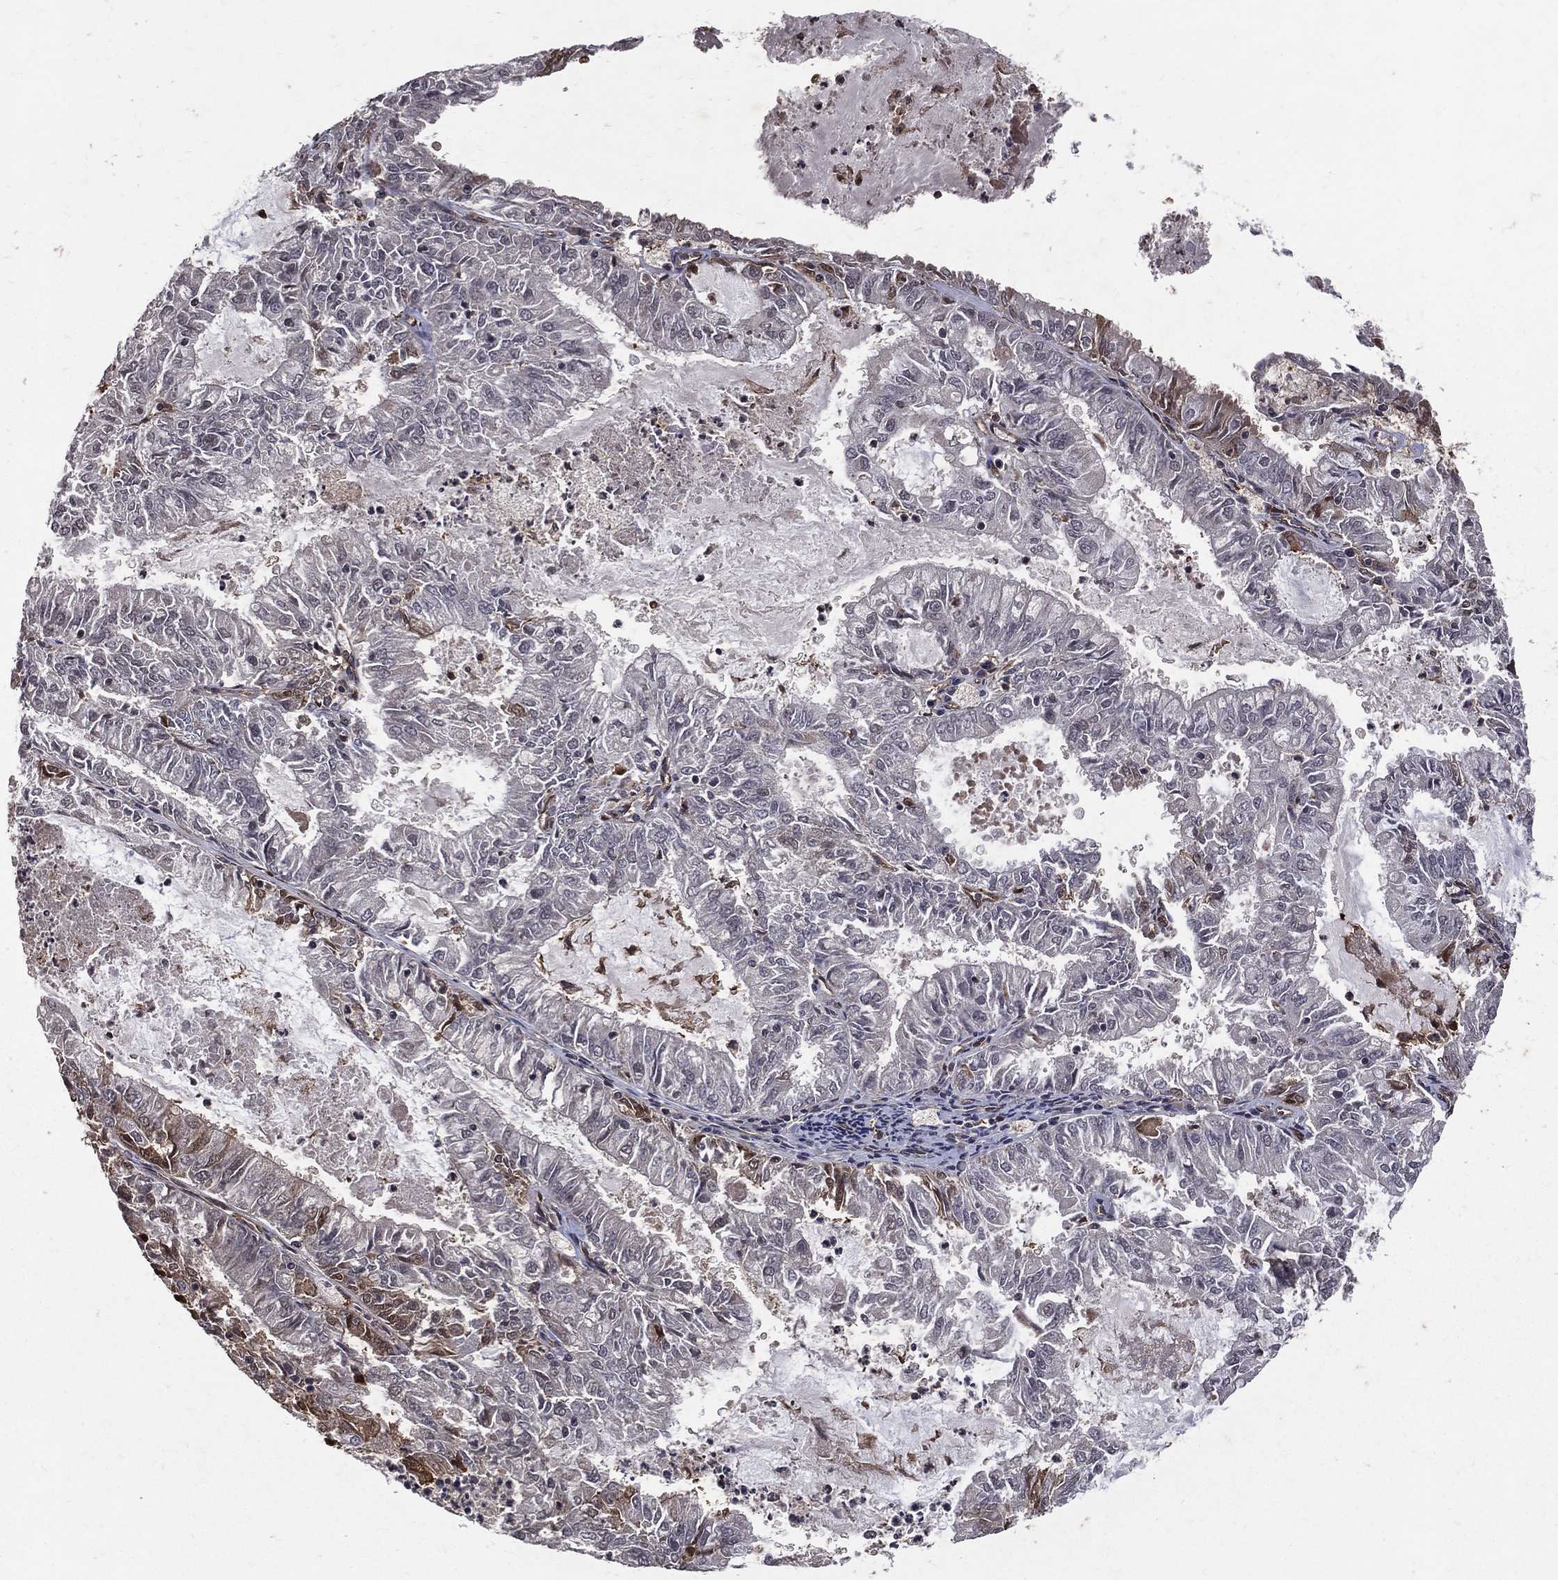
{"staining": {"intensity": "moderate", "quantity": "<25%", "location": "cytoplasmic/membranous"}, "tissue": "endometrial cancer", "cell_type": "Tumor cells", "image_type": "cancer", "snomed": [{"axis": "morphology", "description": "Adenocarcinoma, NOS"}, {"axis": "topography", "description": "Endometrium"}], "caption": "Adenocarcinoma (endometrial) stained with immunohistochemistry exhibits moderate cytoplasmic/membranous expression in about <25% of tumor cells.", "gene": "DPYSL2", "patient": {"sex": "female", "age": 57}}